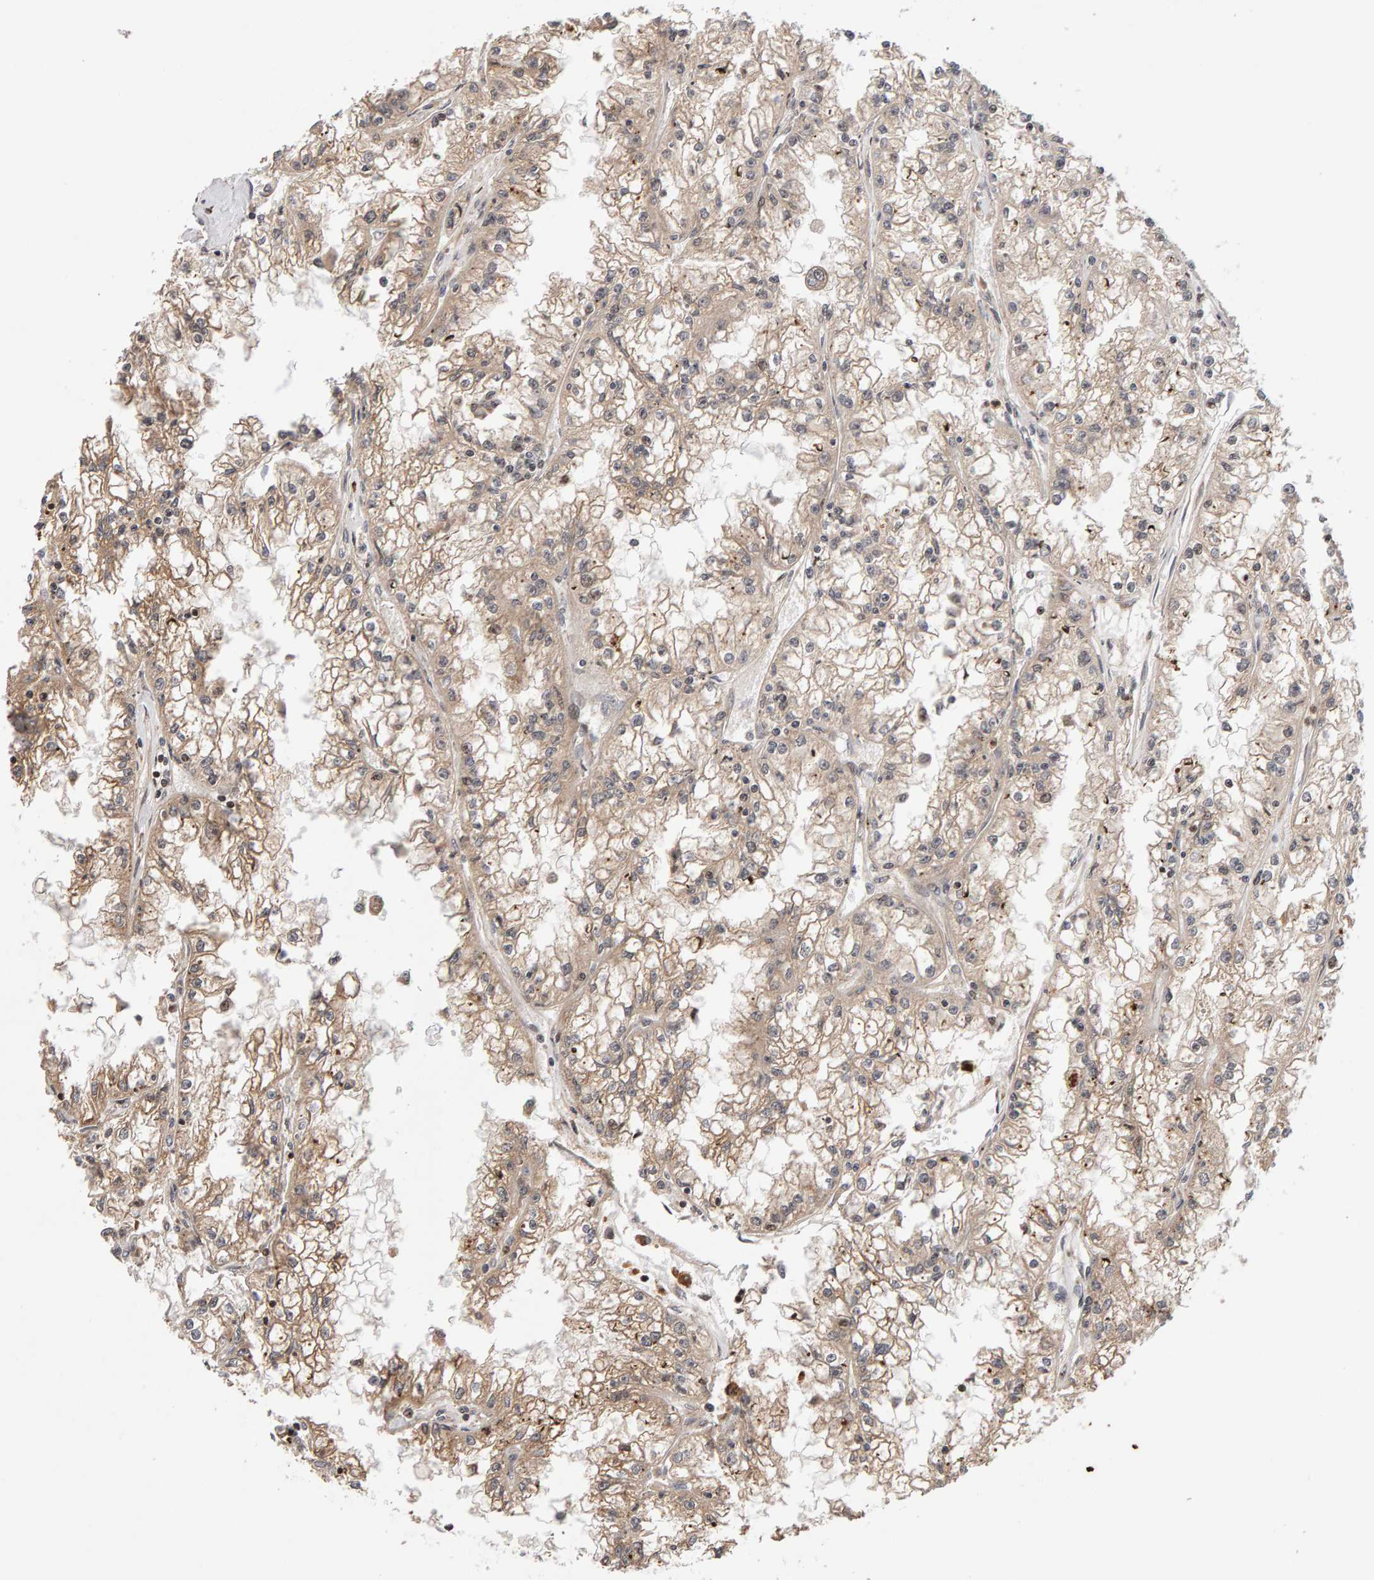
{"staining": {"intensity": "moderate", "quantity": "25%-75%", "location": "cytoplasmic/membranous"}, "tissue": "renal cancer", "cell_type": "Tumor cells", "image_type": "cancer", "snomed": [{"axis": "morphology", "description": "Adenocarcinoma, NOS"}, {"axis": "topography", "description": "Kidney"}], "caption": "There is medium levels of moderate cytoplasmic/membranous positivity in tumor cells of renal adenocarcinoma, as demonstrated by immunohistochemical staining (brown color).", "gene": "LZTS1", "patient": {"sex": "male", "age": 56}}